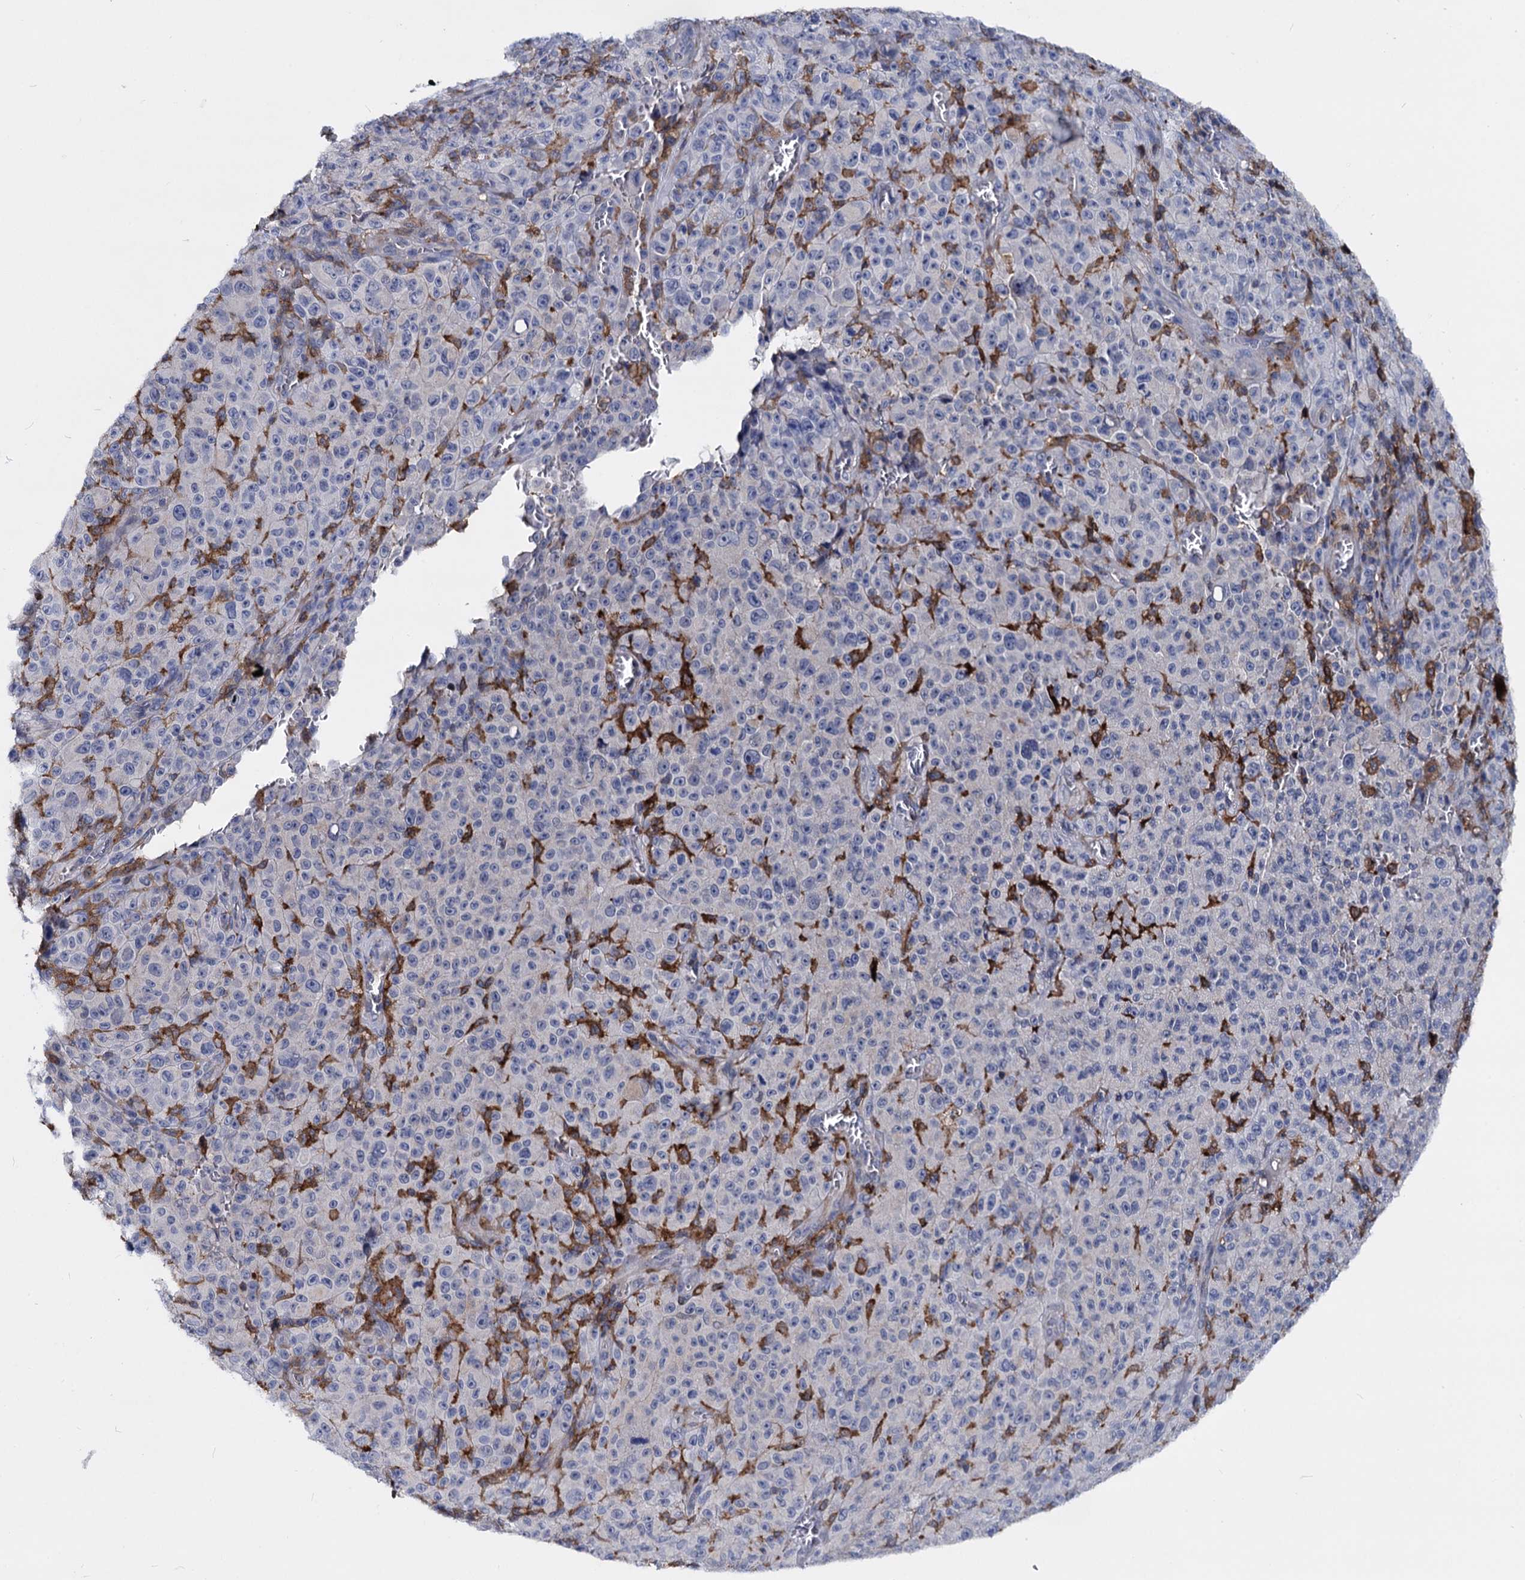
{"staining": {"intensity": "negative", "quantity": "none", "location": "none"}, "tissue": "melanoma", "cell_type": "Tumor cells", "image_type": "cancer", "snomed": [{"axis": "morphology", "description": "Malignant melanoma, NOS"}, {"axis": "topography", "description": "Skin"}], "caption": "Immunohistochemistry (IHC) photomicrograph of neoplastic tissue: malignant melanoma stained with DAB (3,3'-diaminobenzidine) shows no significant protein expression in tumor cells.", "gene": "RHOG", "patient": {"sex": "female", "age": 82}}